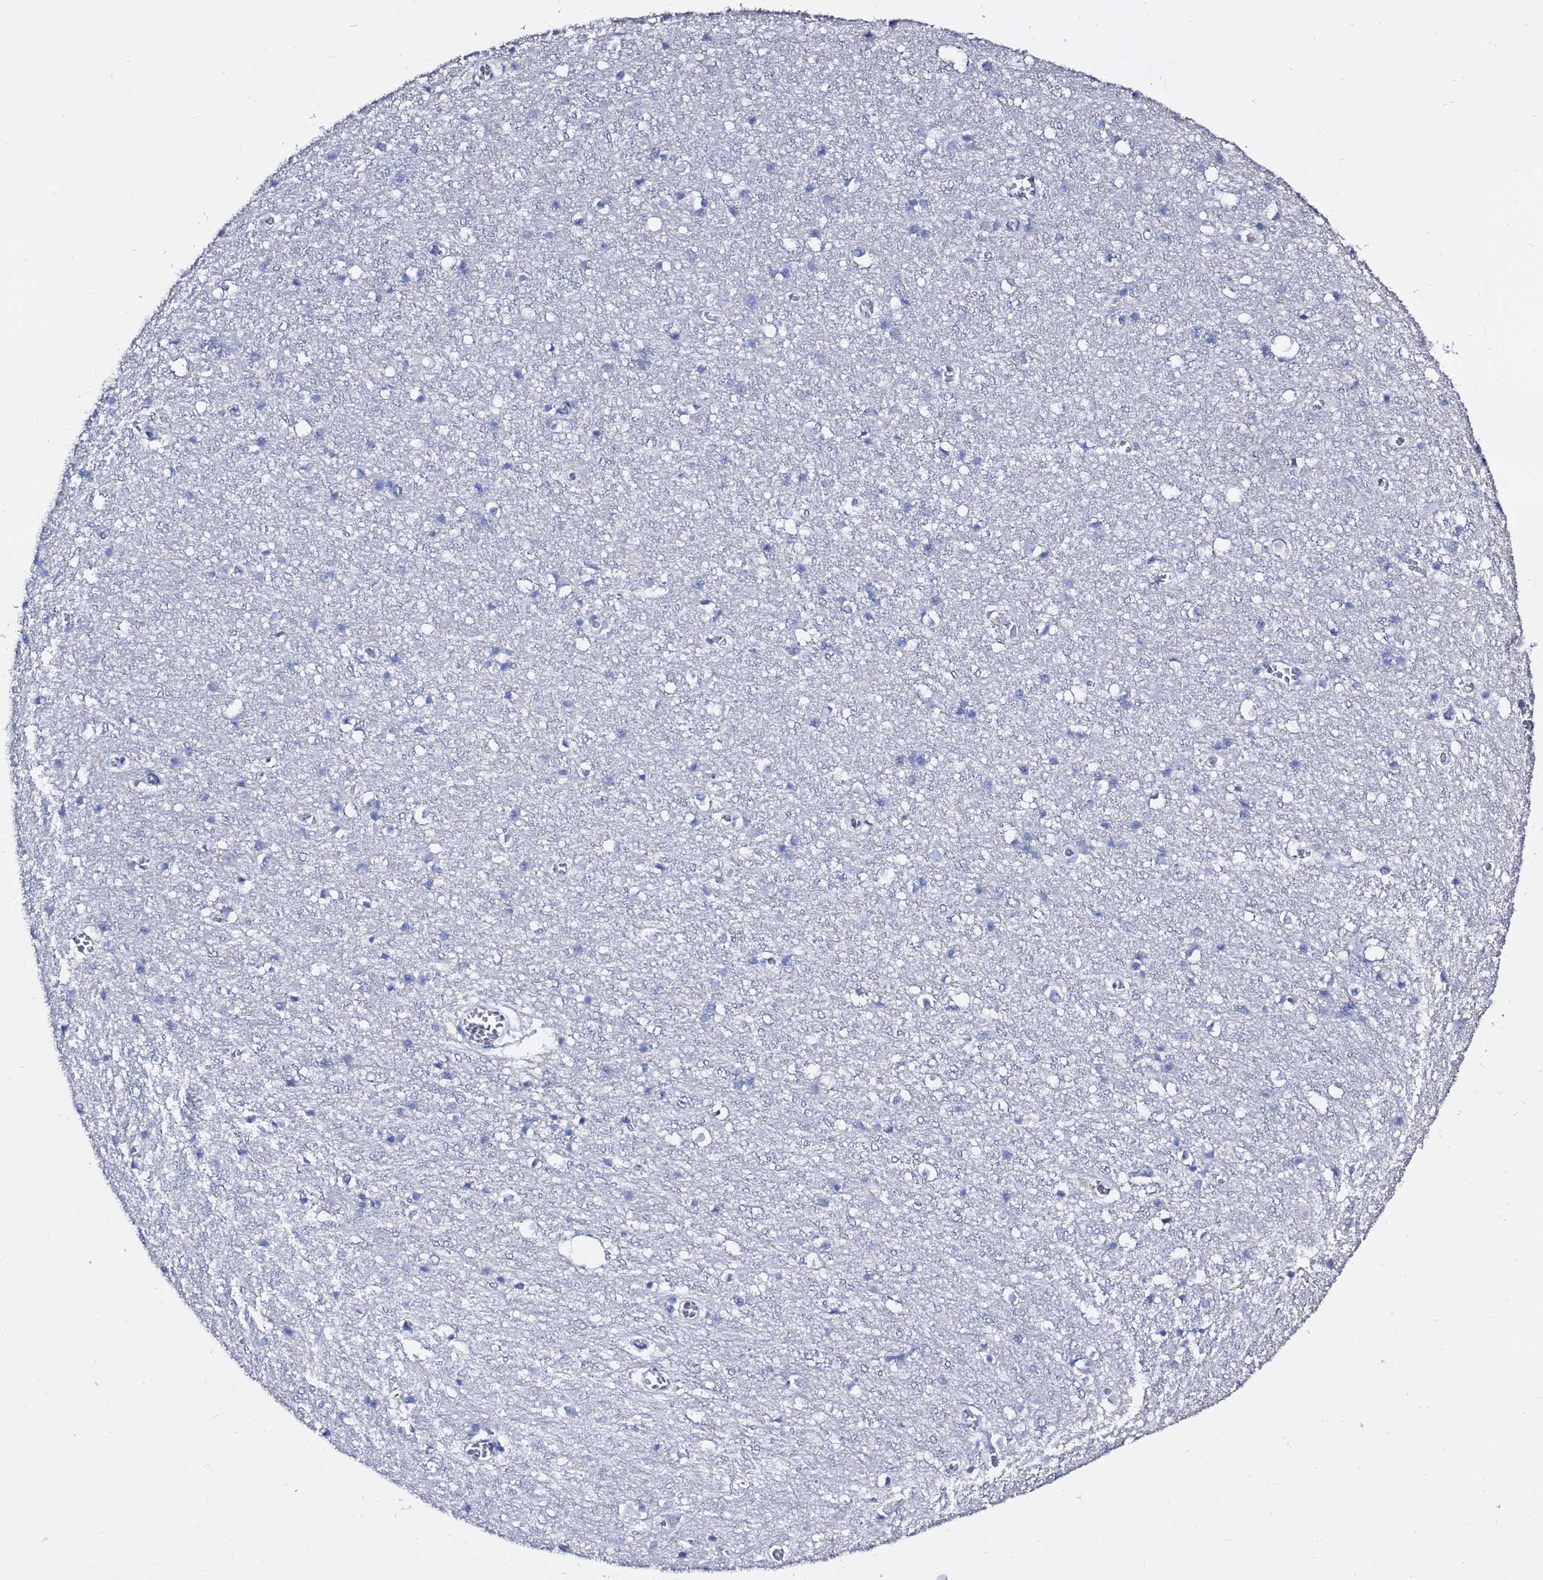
{"staining": {"intensity": "negative", "quantity": "none", "location": "none"}, "tissue": "cerebral cortex", "cell_type": "Endothelial cells", "image_type": "normal", "snomed": [{"axis": "morphology", "description": "Normal tissue, NOS"}, {"axis": "topography", "description": "Cerebral cortex"}], "caption": "DAB immunohistochemical staining of normal human cerebral cortex shows no significant expression in endothelial cells.", "gene": "LENG1", "patient": {"sex": "female", "age": 64}}